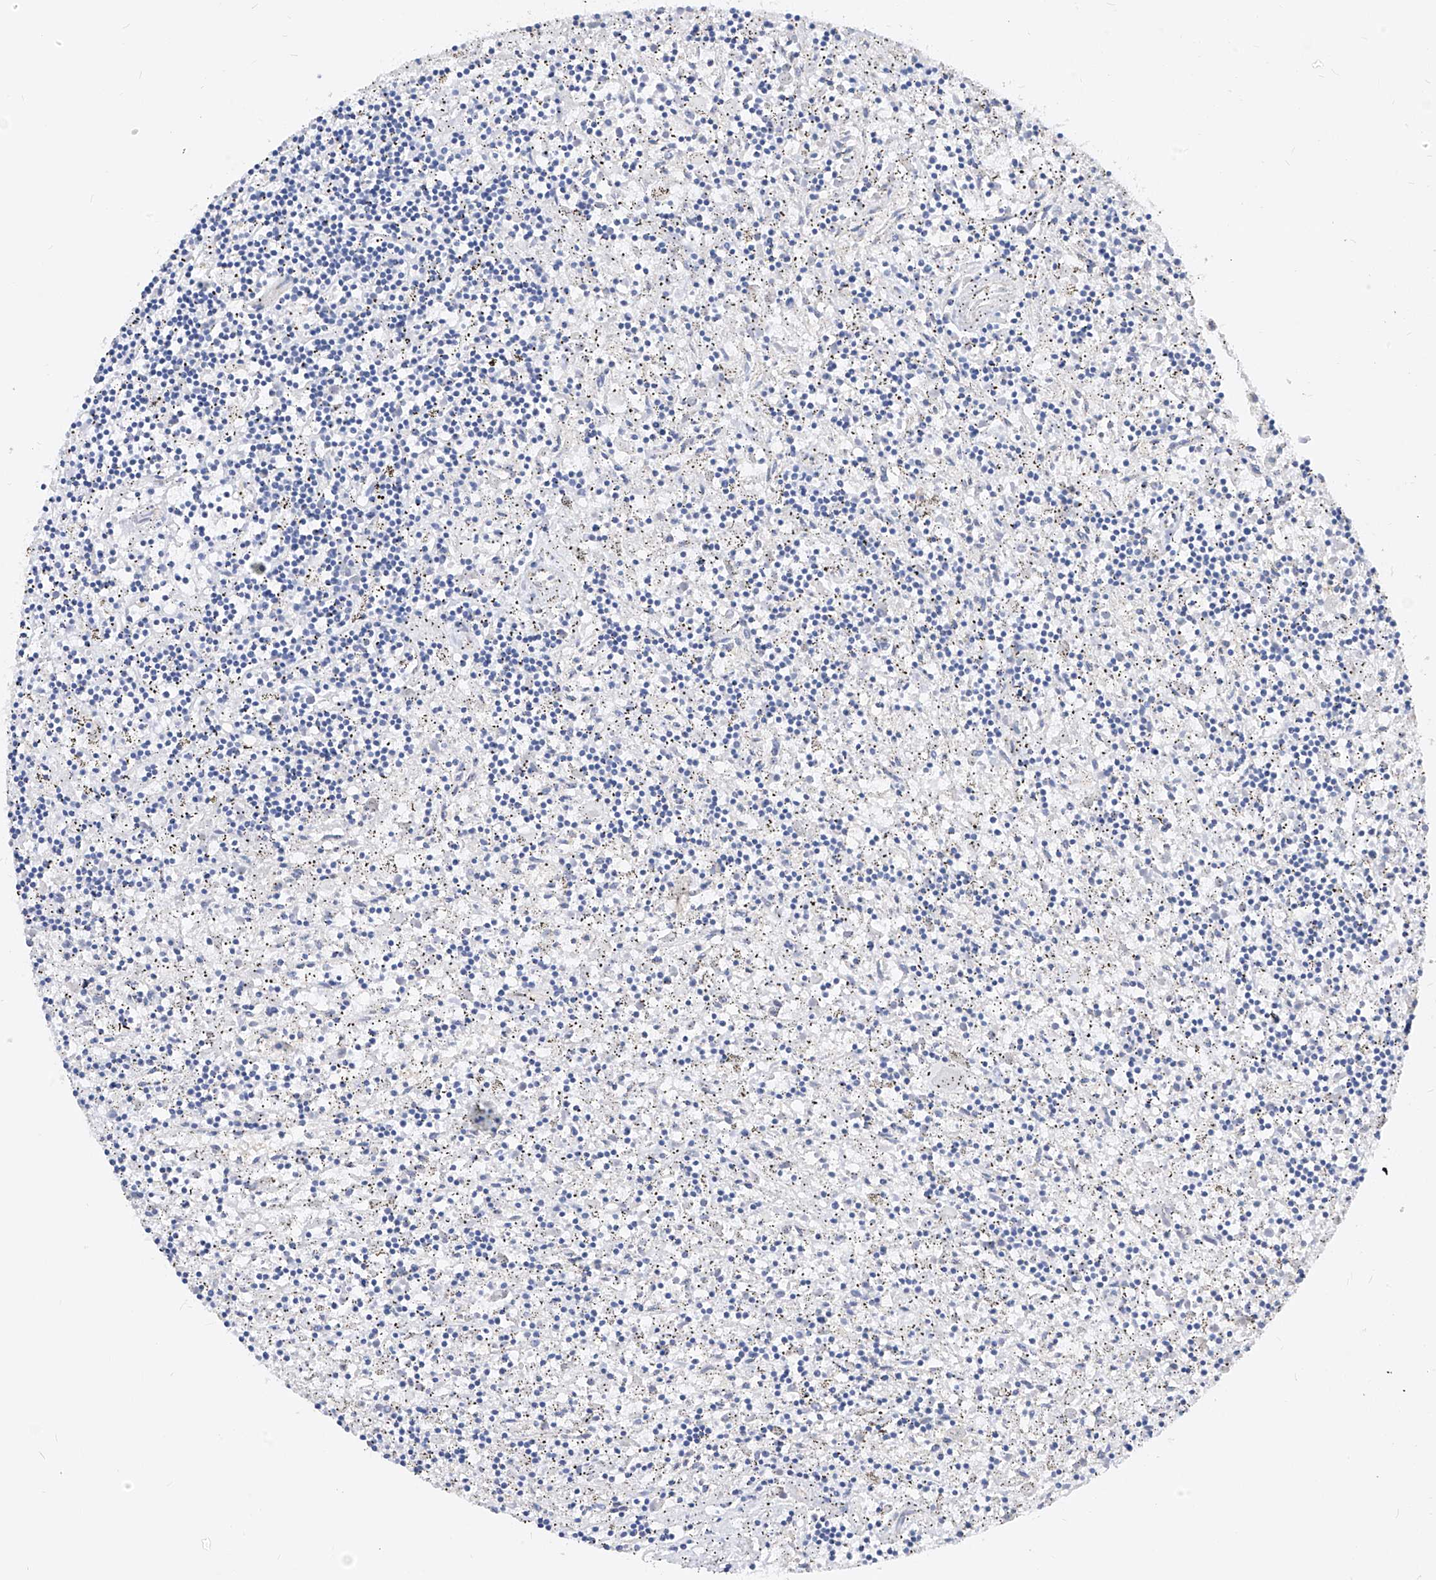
{"staining": {"intensity": "negative", "quantity": "none", "location": "none"}, "tissue": "lymphoma", "cell_type": "Tumor cells", "image_type": "cancer", "snomed": [{"axis": "morphology", "description": "Malignant lymphoma, non-Hodgkin's type, Low grade"}, {"axis": "topography", "description": "Spleen"}], "caption": "Immunohistochemistry of lymphoma displays no expression in tumor cells. (Immunohistochemistry (ihc), brightfield microscopy, high magnification).", "gene": "SCGB2A1", "patient": {"sex": "male", "age": 76}}